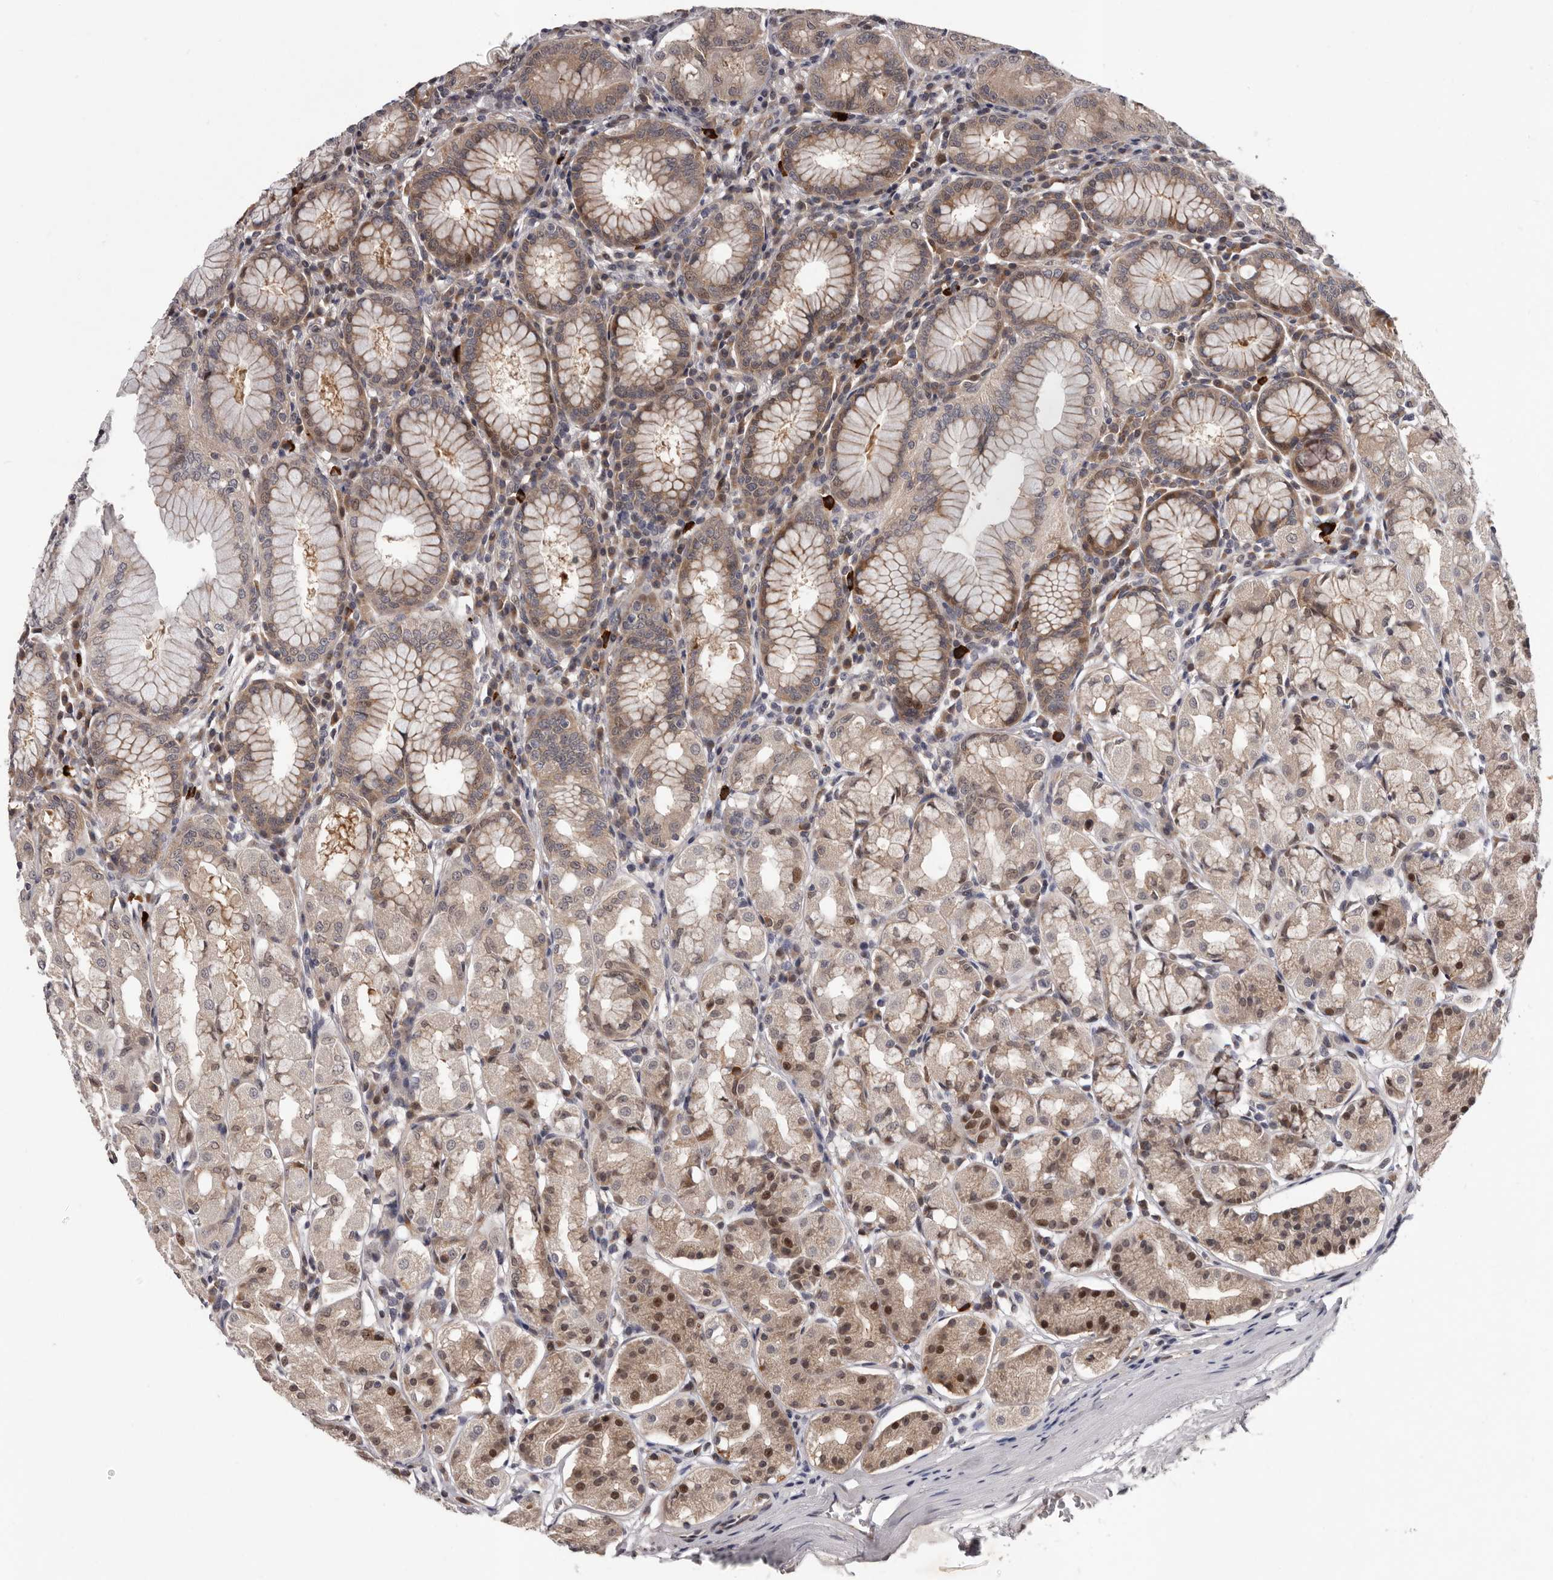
{"staining": {"intensity": "moderate", "quantity": ">75%", "location": "cytoplasmic/membranous,nuclear"}, "tissue": "stomach", "cell_type": "Glandular cells", "image_type": "normal", "snomed": [{"axis": "morphology", "description": "Normal tissue, NOS"}, {"axis": "topography", "description": "Stomach"}, {"axis": "topography", "description": "Stomach, lower"}], "caption": "The histopathology image demonstrates staining of benign stomach, revealing moderate cytoplasmic/membranous,nuclear protein staining (brown color) within glandular cells. The staining was performed using DAB, with brown indicating positive protein expression. Nuclei are stained blue with hematoxylin.", "gene": "MED8", "patient": {"sex": "female", "age": 56}}